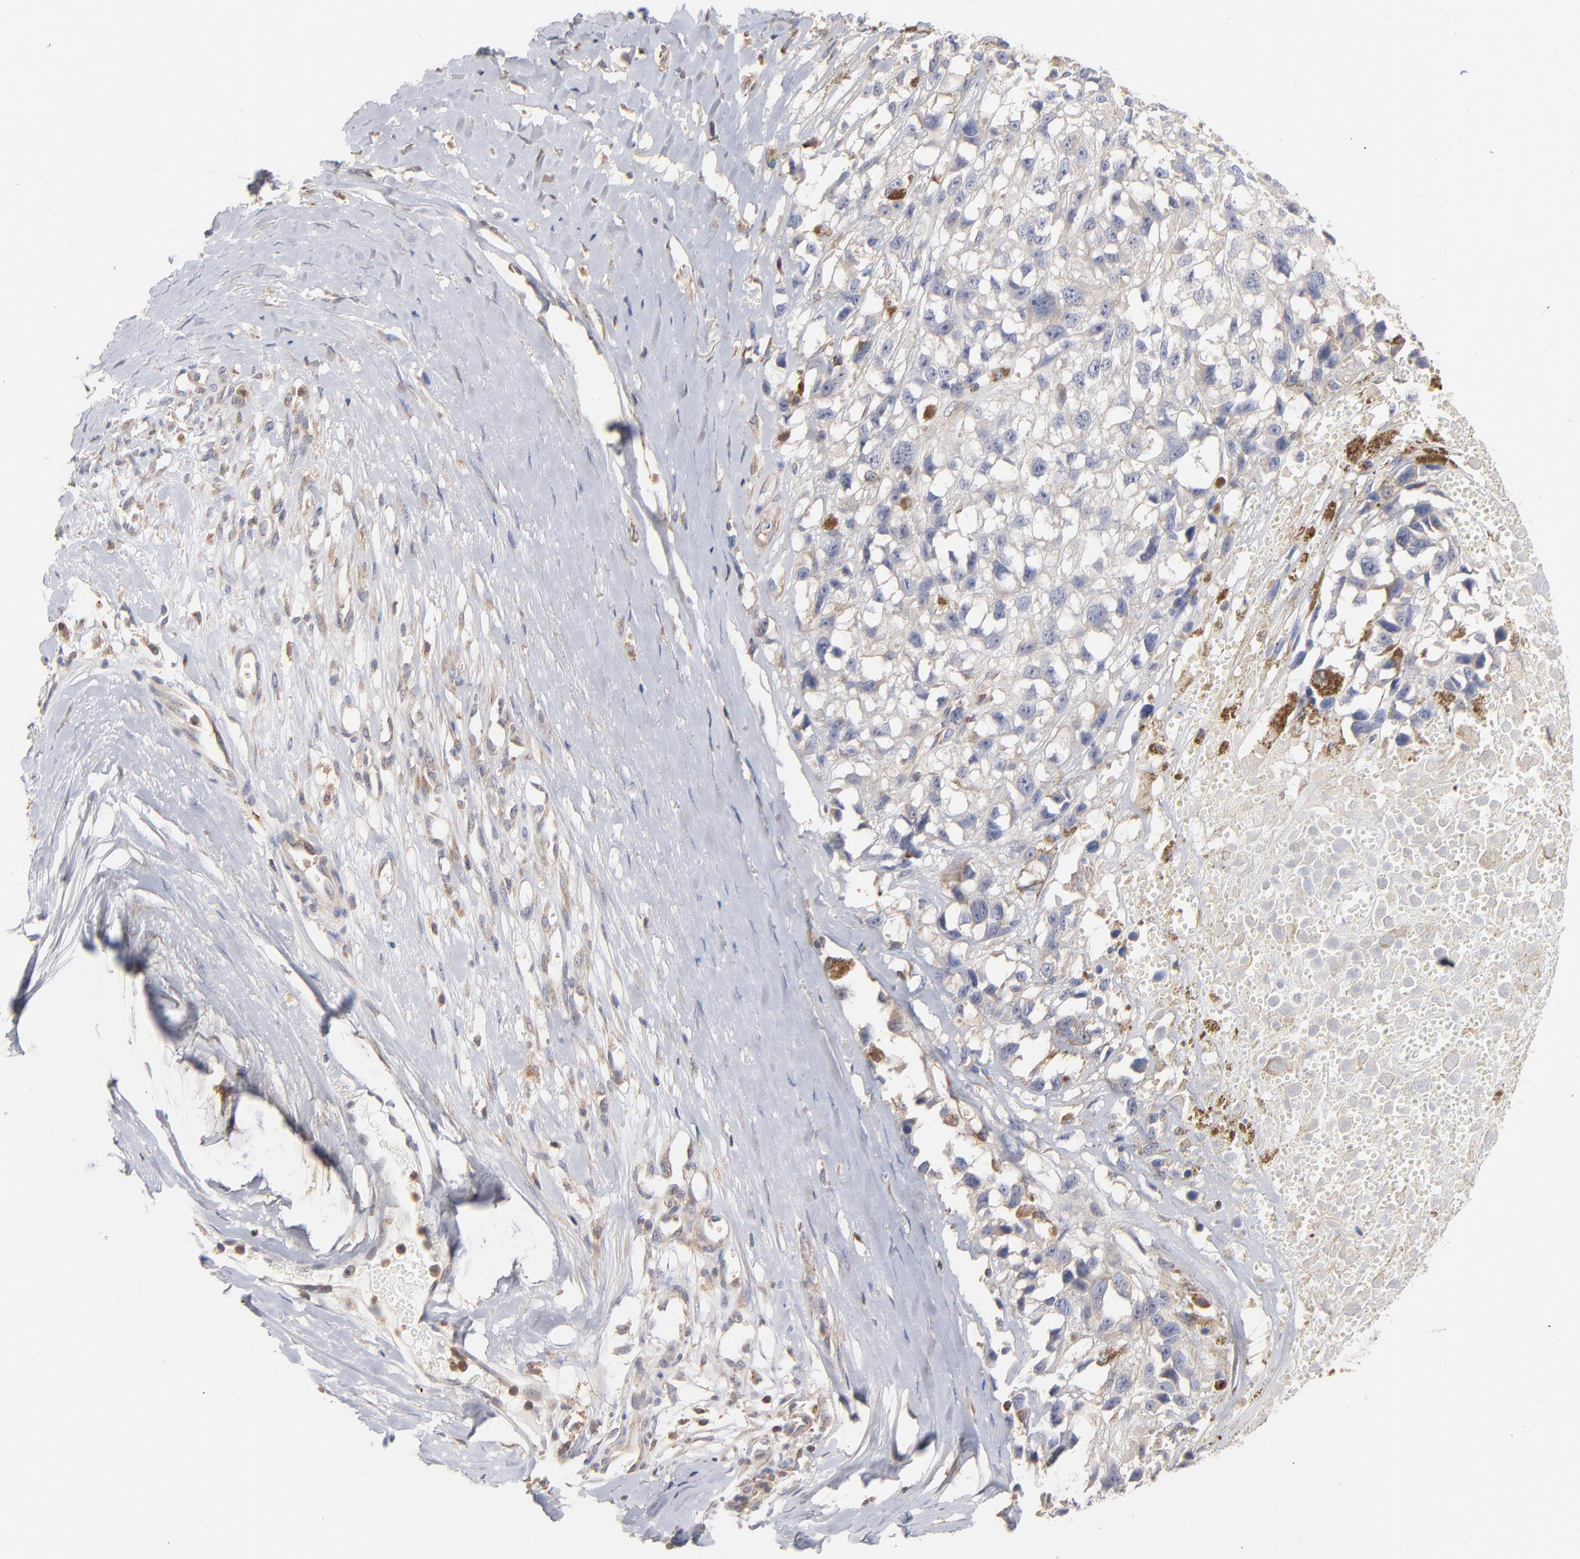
{"staining": {"intensity": "negative", "quantity": "none", "location": "none"}, "tissue": "melanoma", "cell_type": "Tumor cells", "image_type": "cancer", "snomed": [{"axis": "morphology", "description": "Malignant melanoma, Metastatic site"}, {"axis": "topography", "description": "Lymph node"}], "caption": "Immunohistochemical staining of malignant melanoma (metastatic site) demonstrates no significant staining in tumor cells.", "gene": "WIPF1", "patient": {"sex": "male", "age": 59}}